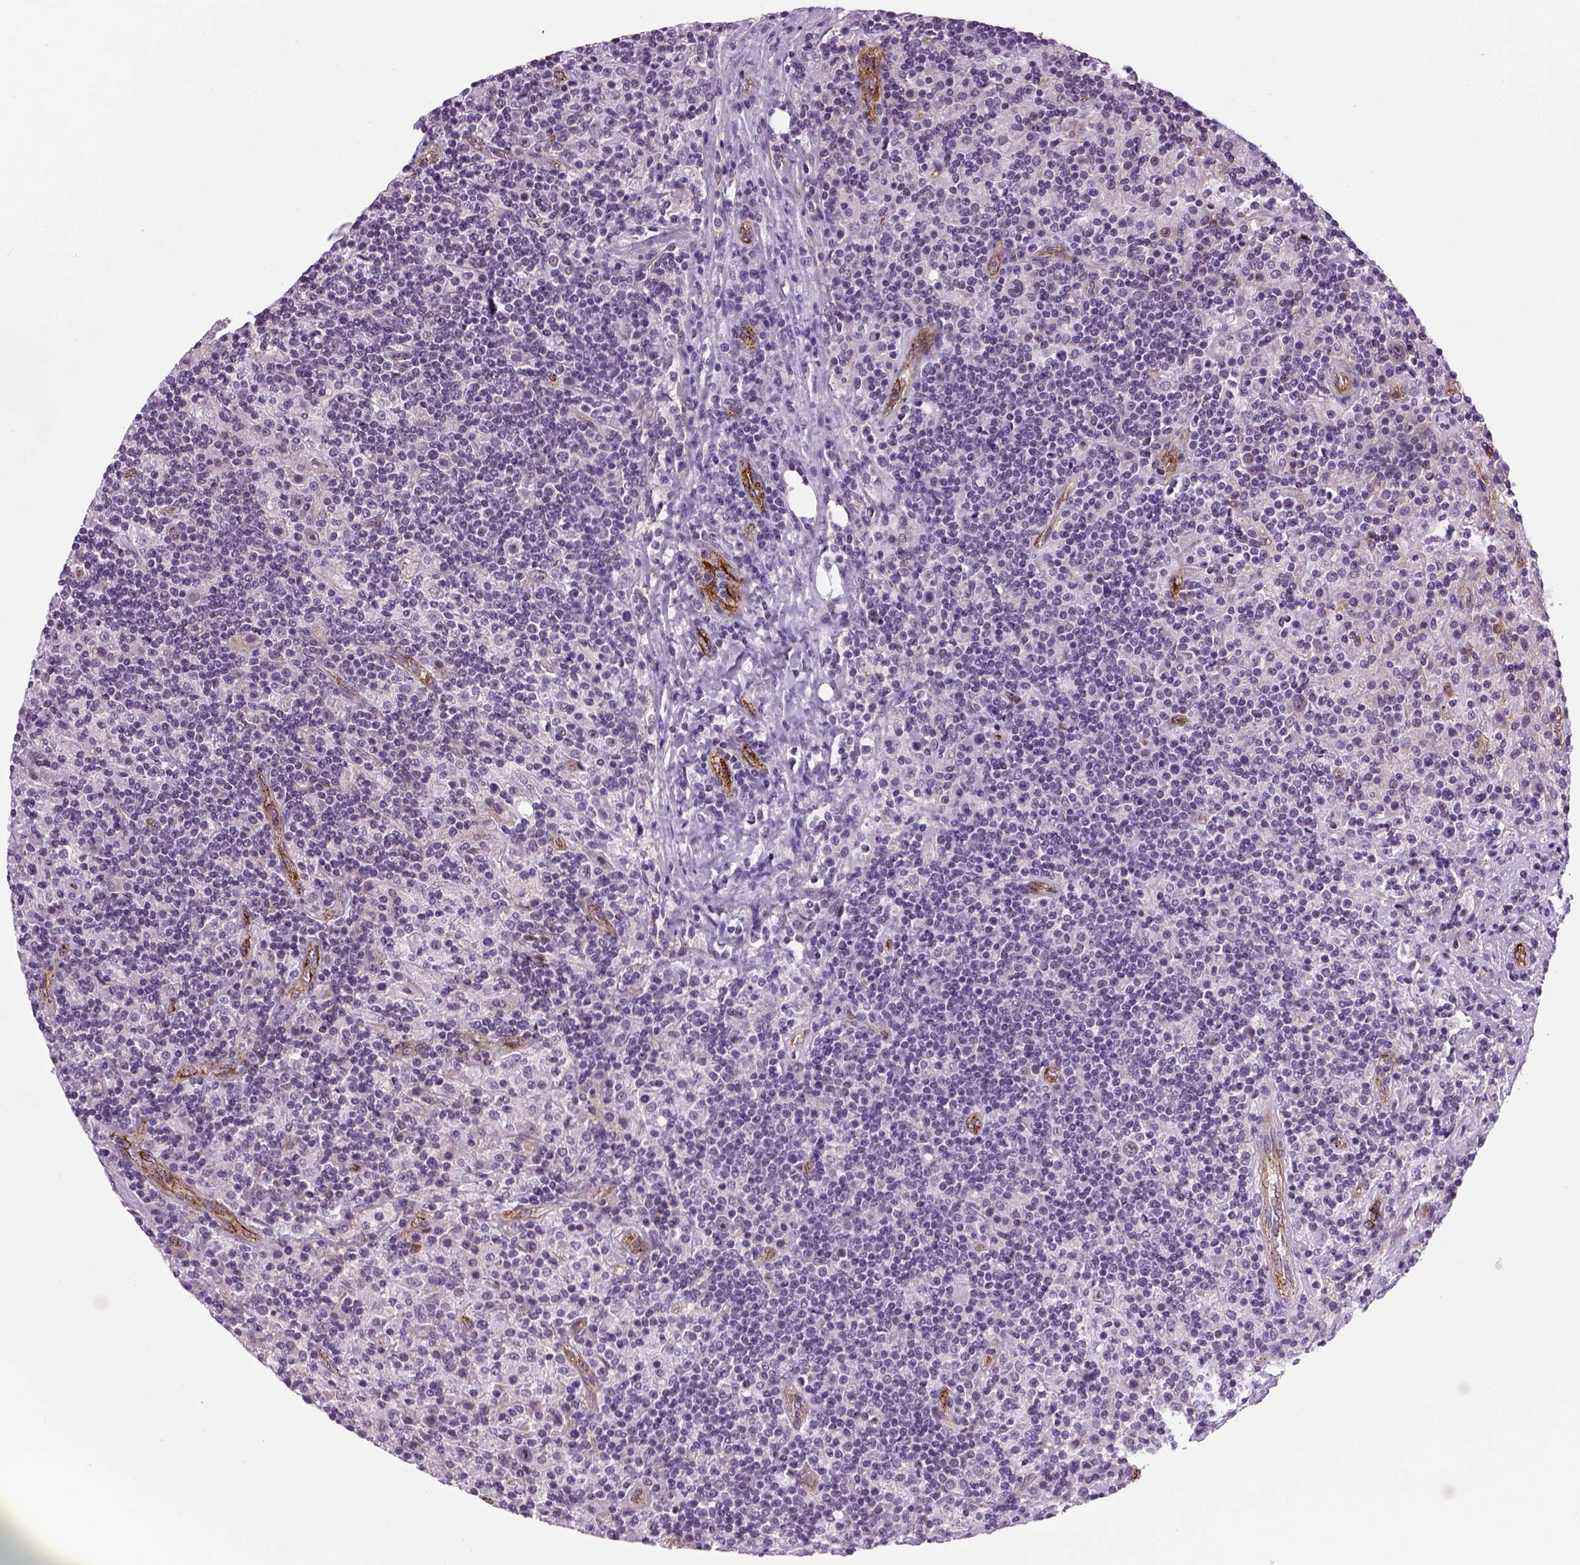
{"staining": {"intensity": "negative", "quantity": "none", "location": "none"}, "tissue": "lymphoma", "cell_type": "Tumor cells", "image_type": "cancer", "snomed": [{"axis": "morphology", "description": "Hodgkin's disease, NOS"}, {"axis": "topography", "description": "Lymph node"}], "caption": "A high-resolution image shows immunohistochemistry (IHC) staining of Hodgkin's disease, which reveals no significant positivity in tumor cells.", "gene": "VWF", "patient": {"sex": "male", "age": 70}}